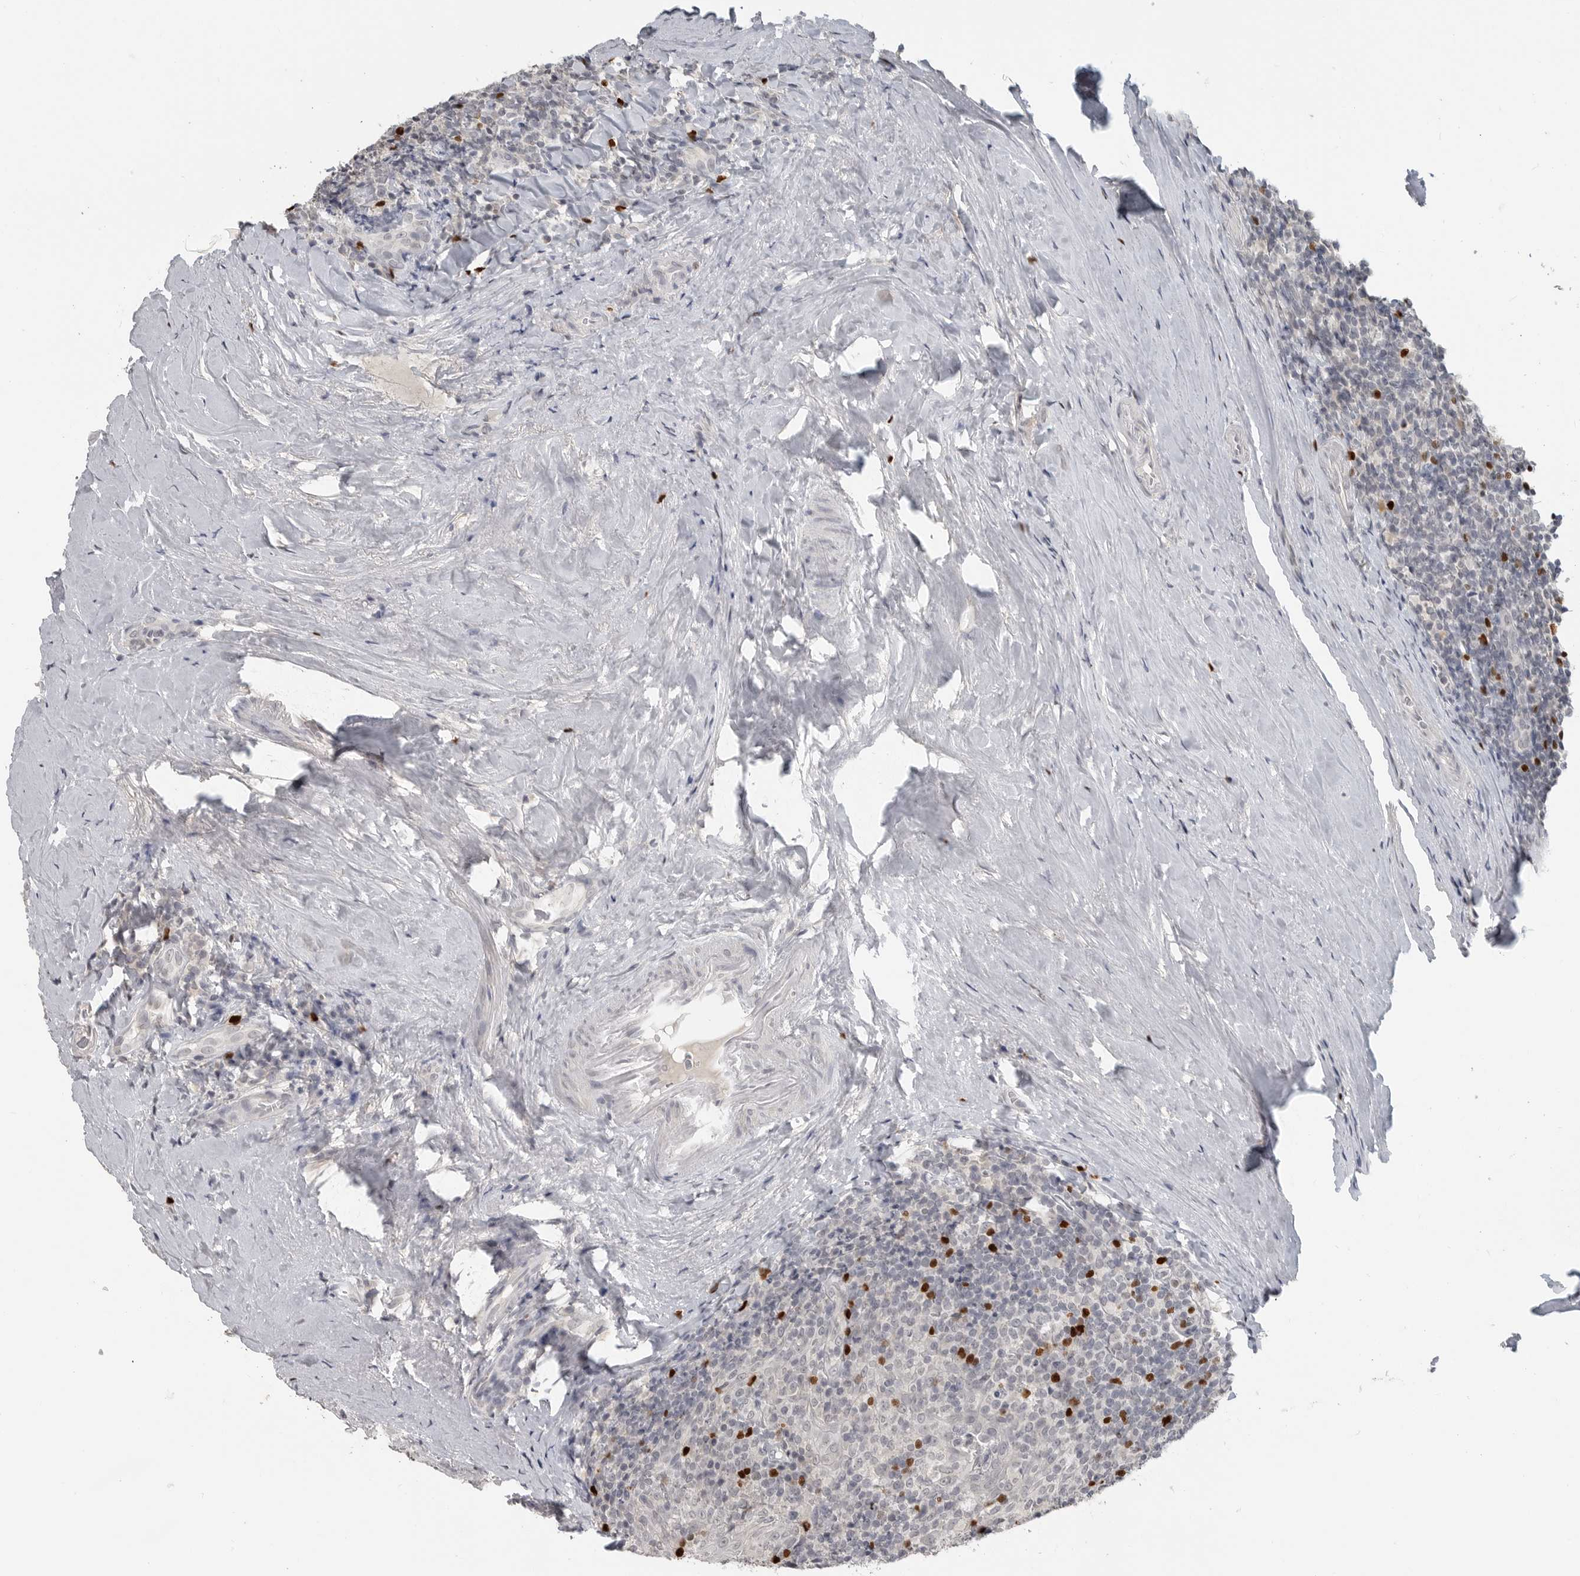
{"staining": {"intensity": "negative", "quantity": "none", "location": "none"}, "tissue": "tonsil", "cell_type": "Germinal center cells", "image_type": "normal", "snomed": [{"axis": "morphology", "description": "Normal tissue, NOS"}, {"axis": "topography", "description": "Tonsil"}], "caption": "Micrograph shows no protein positivity in germinal center cells of benign tonsil.", "gene": "FOXP3", "patient": {"sex": "male", "age": 37}}